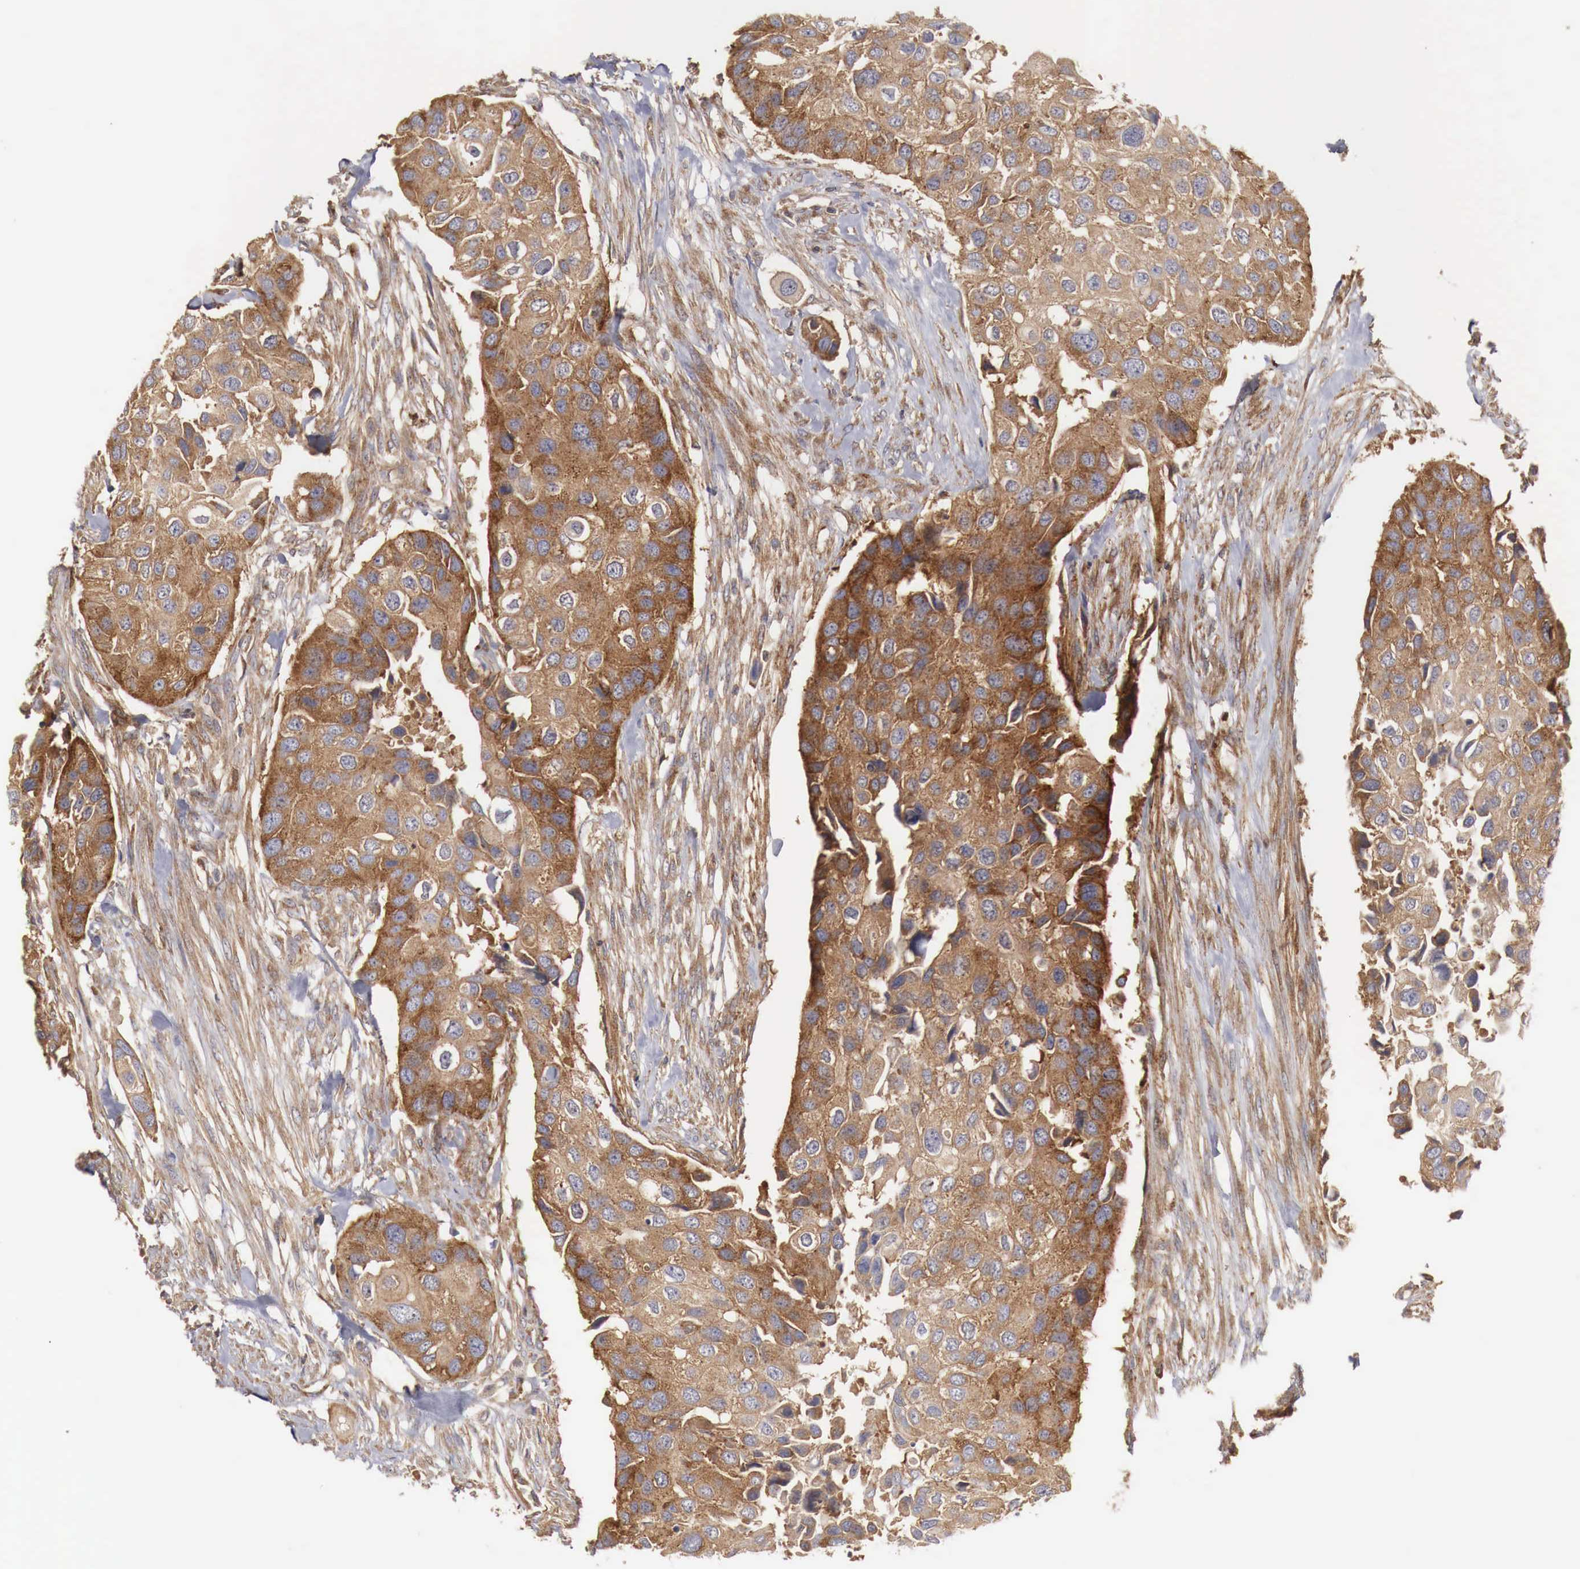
{"staining": {"intensity": "moderate", "quantity": ">75%", "location": "cytoplasmic/membranous"}, "tissue": "urothelial cancer", "cell_type": "Tumor cells", "image_type": "cancer", "snomed": [{"axis": "morphology", "description": "Urothelial carcinoma, High grade"}, {"axis": "topography", "description": "Urinary bladder"}], "caption": "Urothelial carcinoma (high-grade) stained with DAB (3,3'-diaminobenzidine) IHC exhibits medium levels of moderate cytoplasmic/membranous positivity in approximately >75% of tumor cells.", "gene": "ARMCX4", "patient": {"sex": "male", "age": 55}}